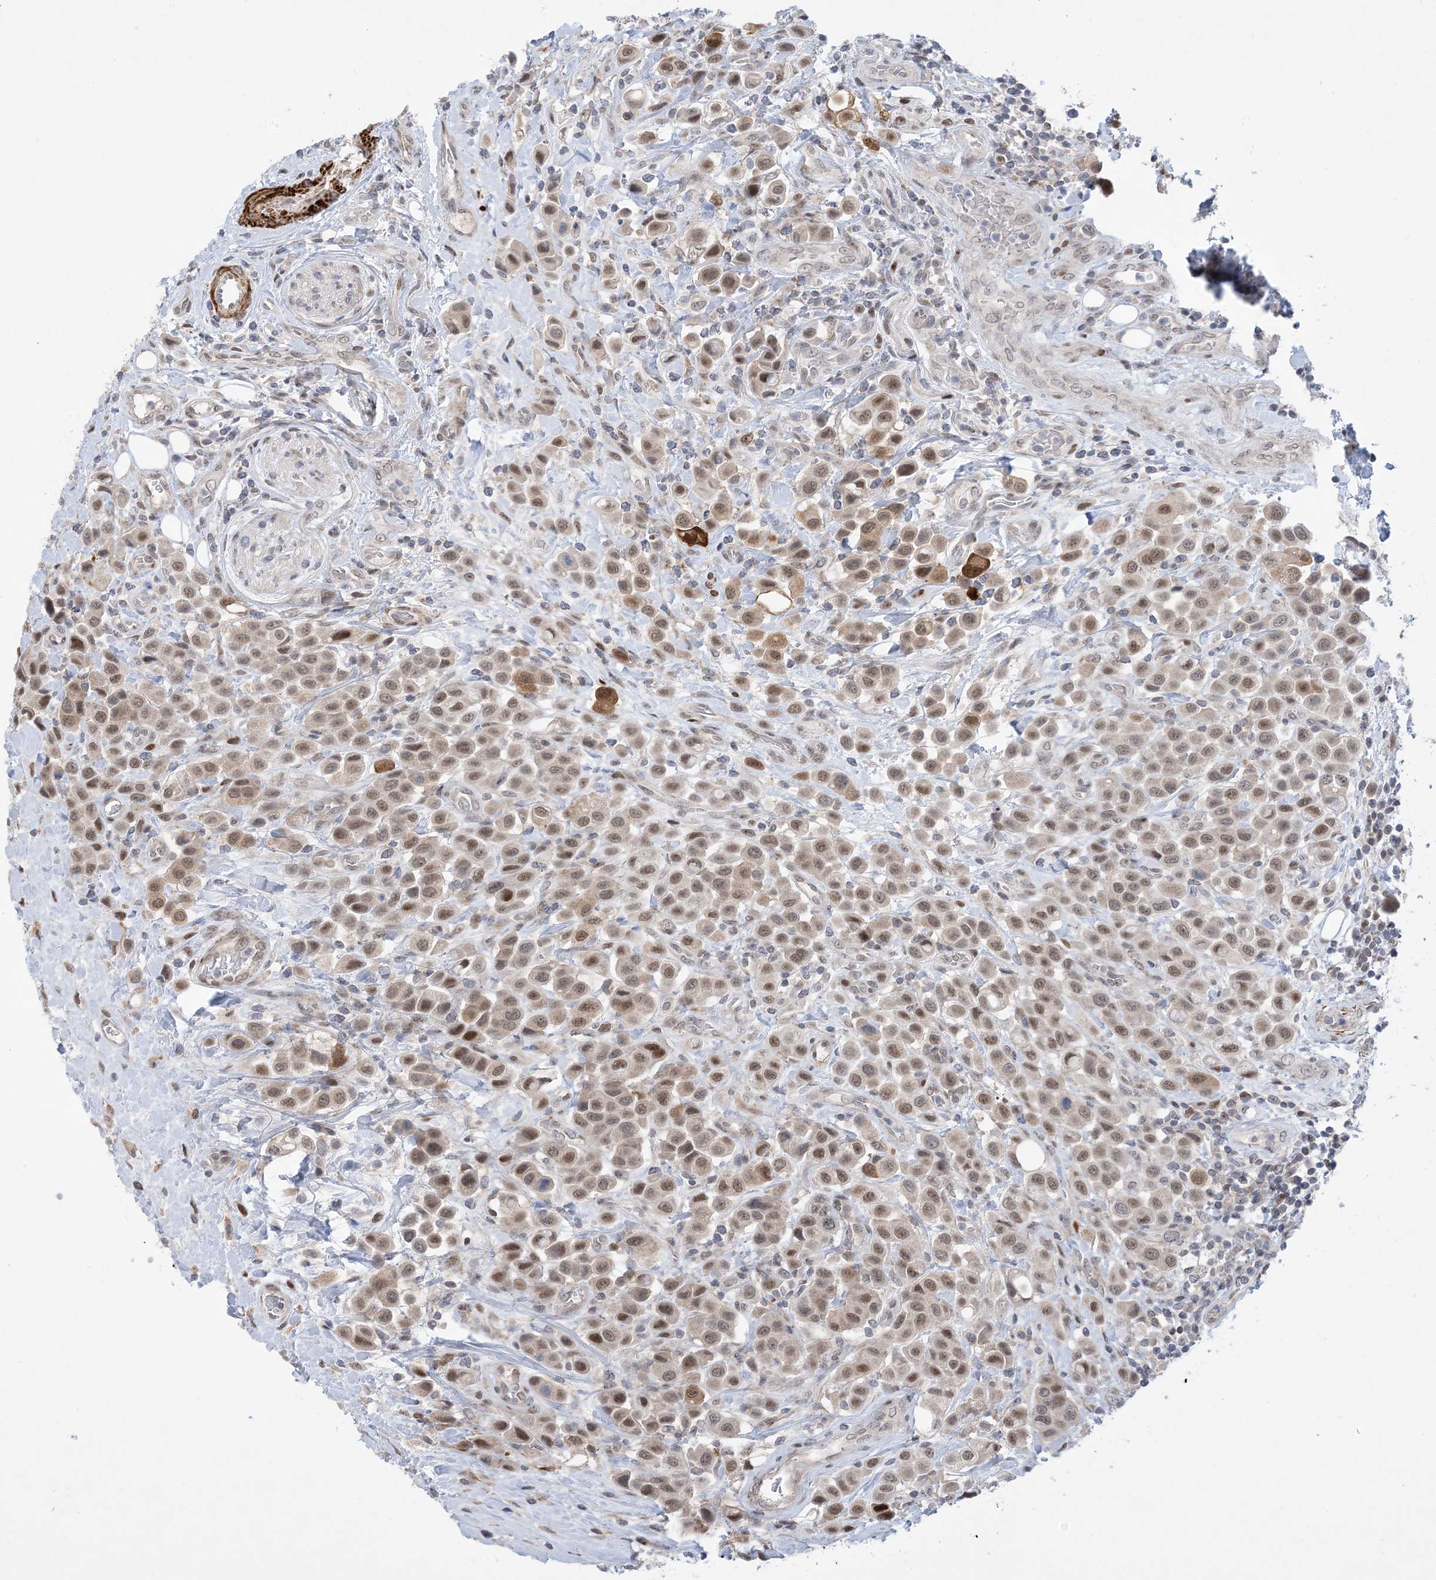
{"staining": {"intensity": "moderate", "quantity": ">75%", "location": "nuclear"}, "tissue": "urothelial cancer", "cell_type": "Tumor cells", "image_type": "cancer", "snomed": [{"axis": "morphology", "description": "Urothelial carcinoma, High grade"}, {"axis": "topography", "description": "Urinary bladder"}], "caption": "Immunohistochemical staining of urothelial cancer displays medium levels of moderate nuclear protein staining in about >75% of tumor cells.", "gene": "ZNF8", "patient": {"sex": "male", "age": 50}}